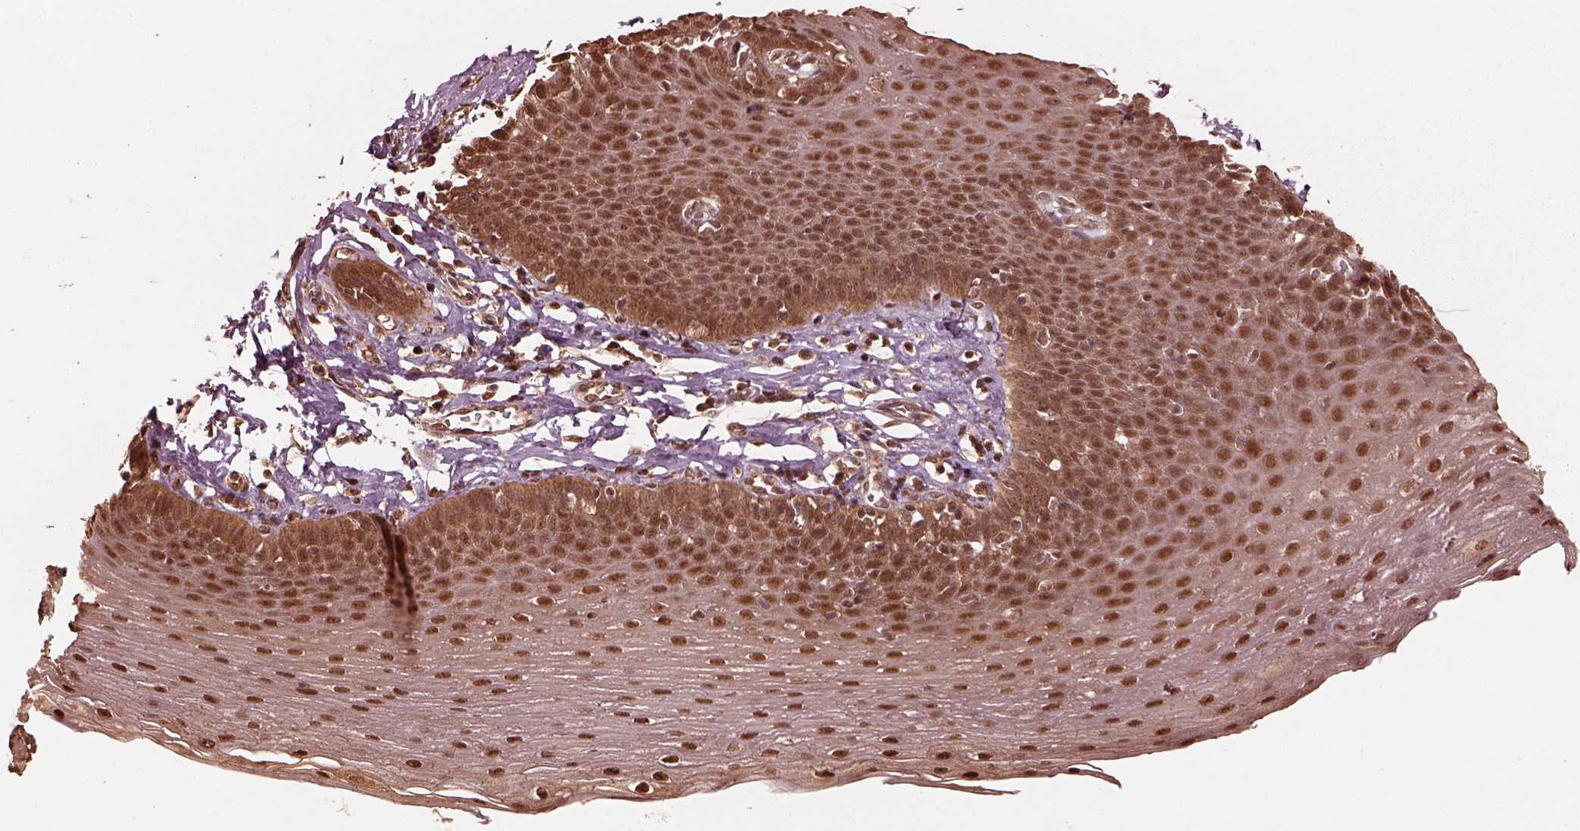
{"staining": {"intensity": "moderate", "quantity": ">75%", "location": "cytoplasmic/membranous,nuclear"}, "tissue": "esophagus", "cell_type": "Squamous epithelial cells", "image_type": "normal", "snomed": [{"axis": "morphology", "description": "Normal tissue, NOS"}, {"axis": "topography", "description": "Esophagus"}], "caption": "The photomicrograph displays immunohistochemical staining of benign esophagus. There is moderate cytoplasmic/membranous,nuclear expression is seen in about >75% of squamous epithelial cells.", "gene": "PSMC5", "patient": {"sex": "female", "age": 81}}